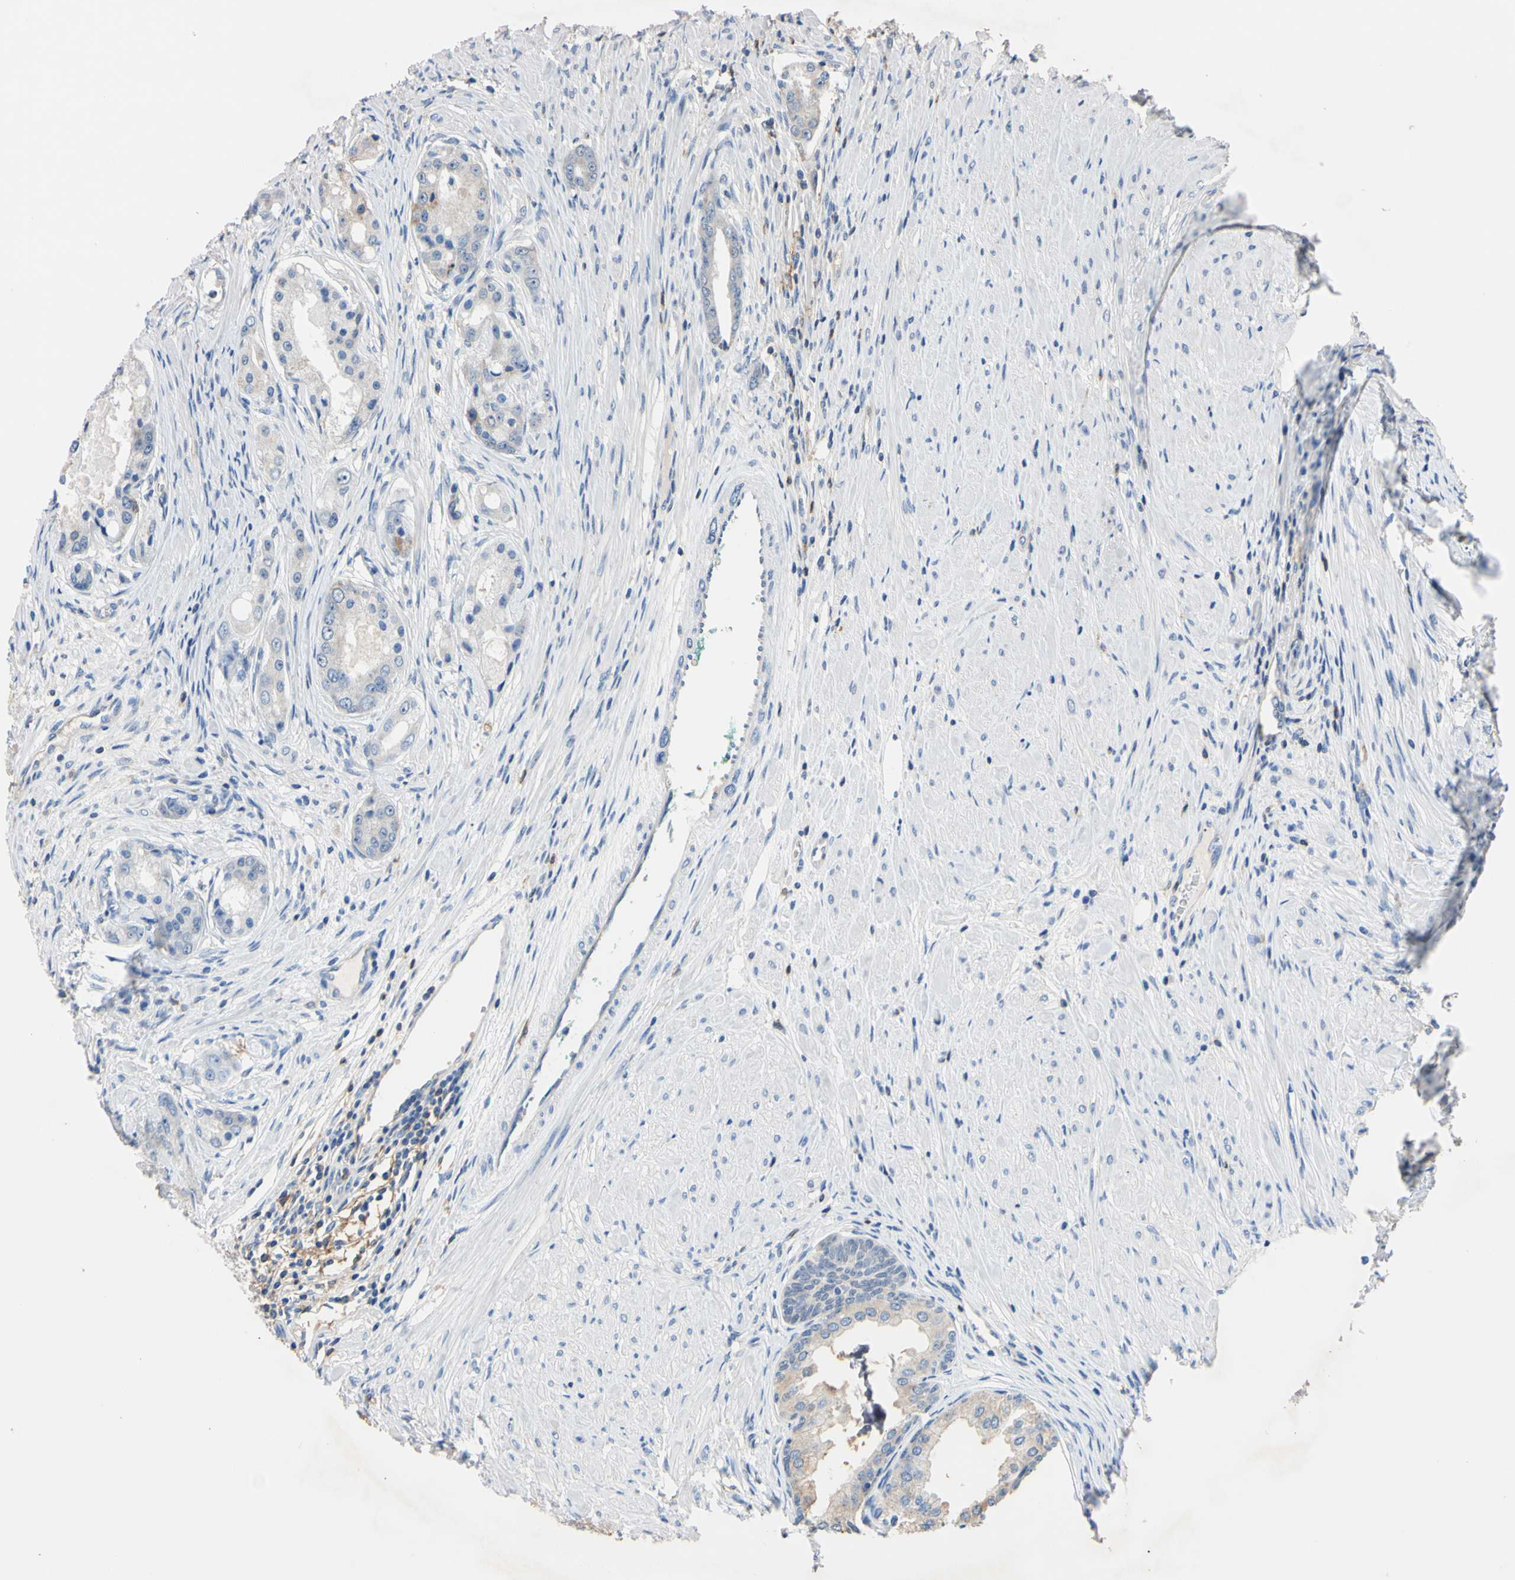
{"staining": {"intensity": "weak", "quantity": "<25%", "location": "cytoplasmic/membranous"}, "tissue": "prostate cancer", "cell_type": "Tumor cells", "image_type": "cancer", "snomed": [{"axis": "morphology", "description": "Adenocarcinoma, High grade"}, {"axis": "topography", "description": "Prostate"}], "caption": "Prostate high-grade adenocarcinoma was stained to show a protein in brown. There is no significant expression in tumor cells. Nuclei are stained in blue.", "gene": "PNKD", "patient": {"sex": "male", "age": 59}}